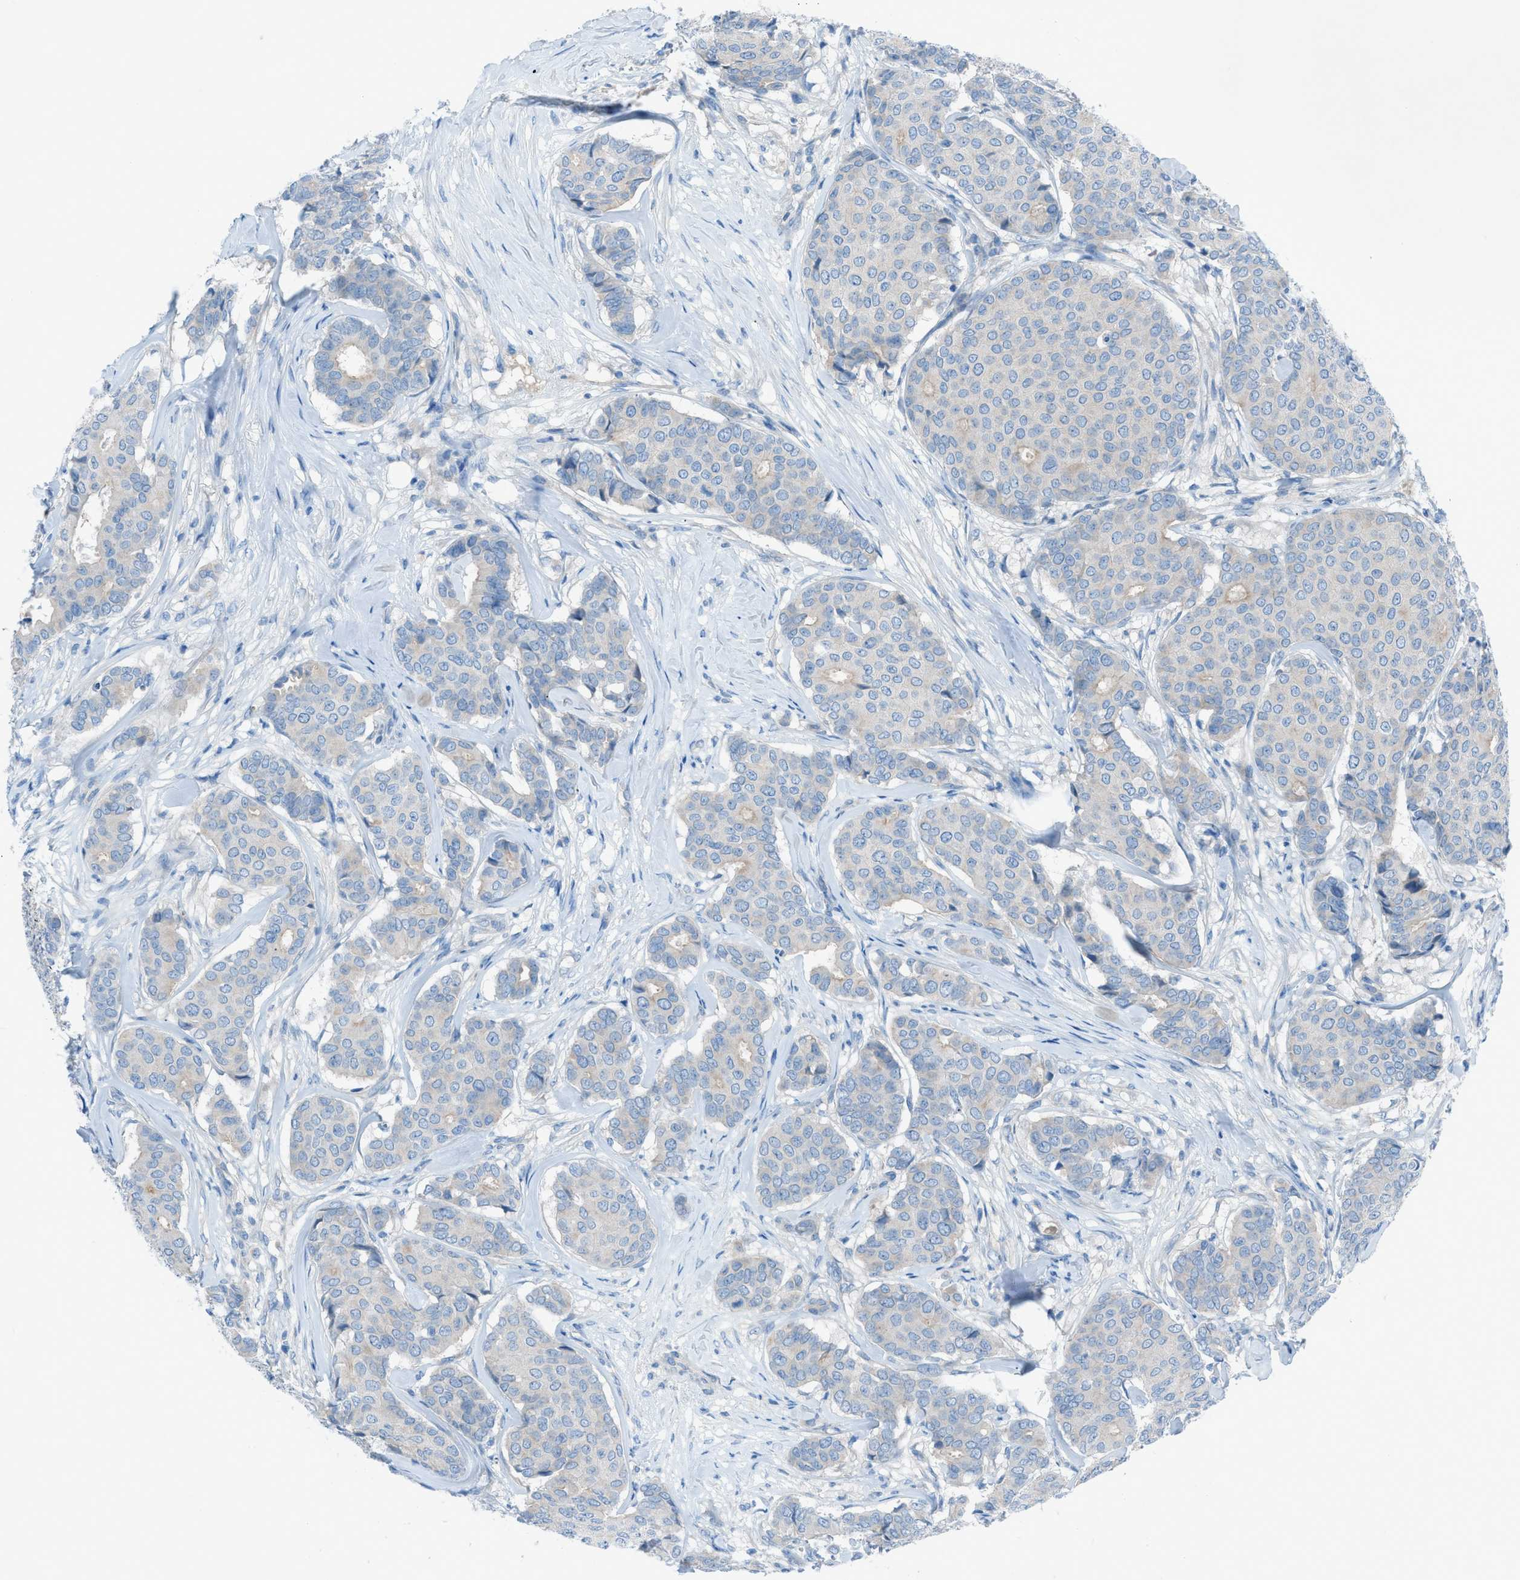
{"staining": {"intensity": "weak", "quantity": "<25%", "location": "cytoplasmic/membranous"}, "tissue": "breast cancer", "cell_type": "Tumor cells", "image_type": "cancer", "snomed": [{"axis": "morphology", "description": "Duct carcinoma"}, {"axis": "topography", "description": "Breast"}], "caption": "The micrograph demonstrates no significant staining in tumor cells of breast cancer.", "gene": "C5AR2", "patient": {"sex": "female", "age": 75}}